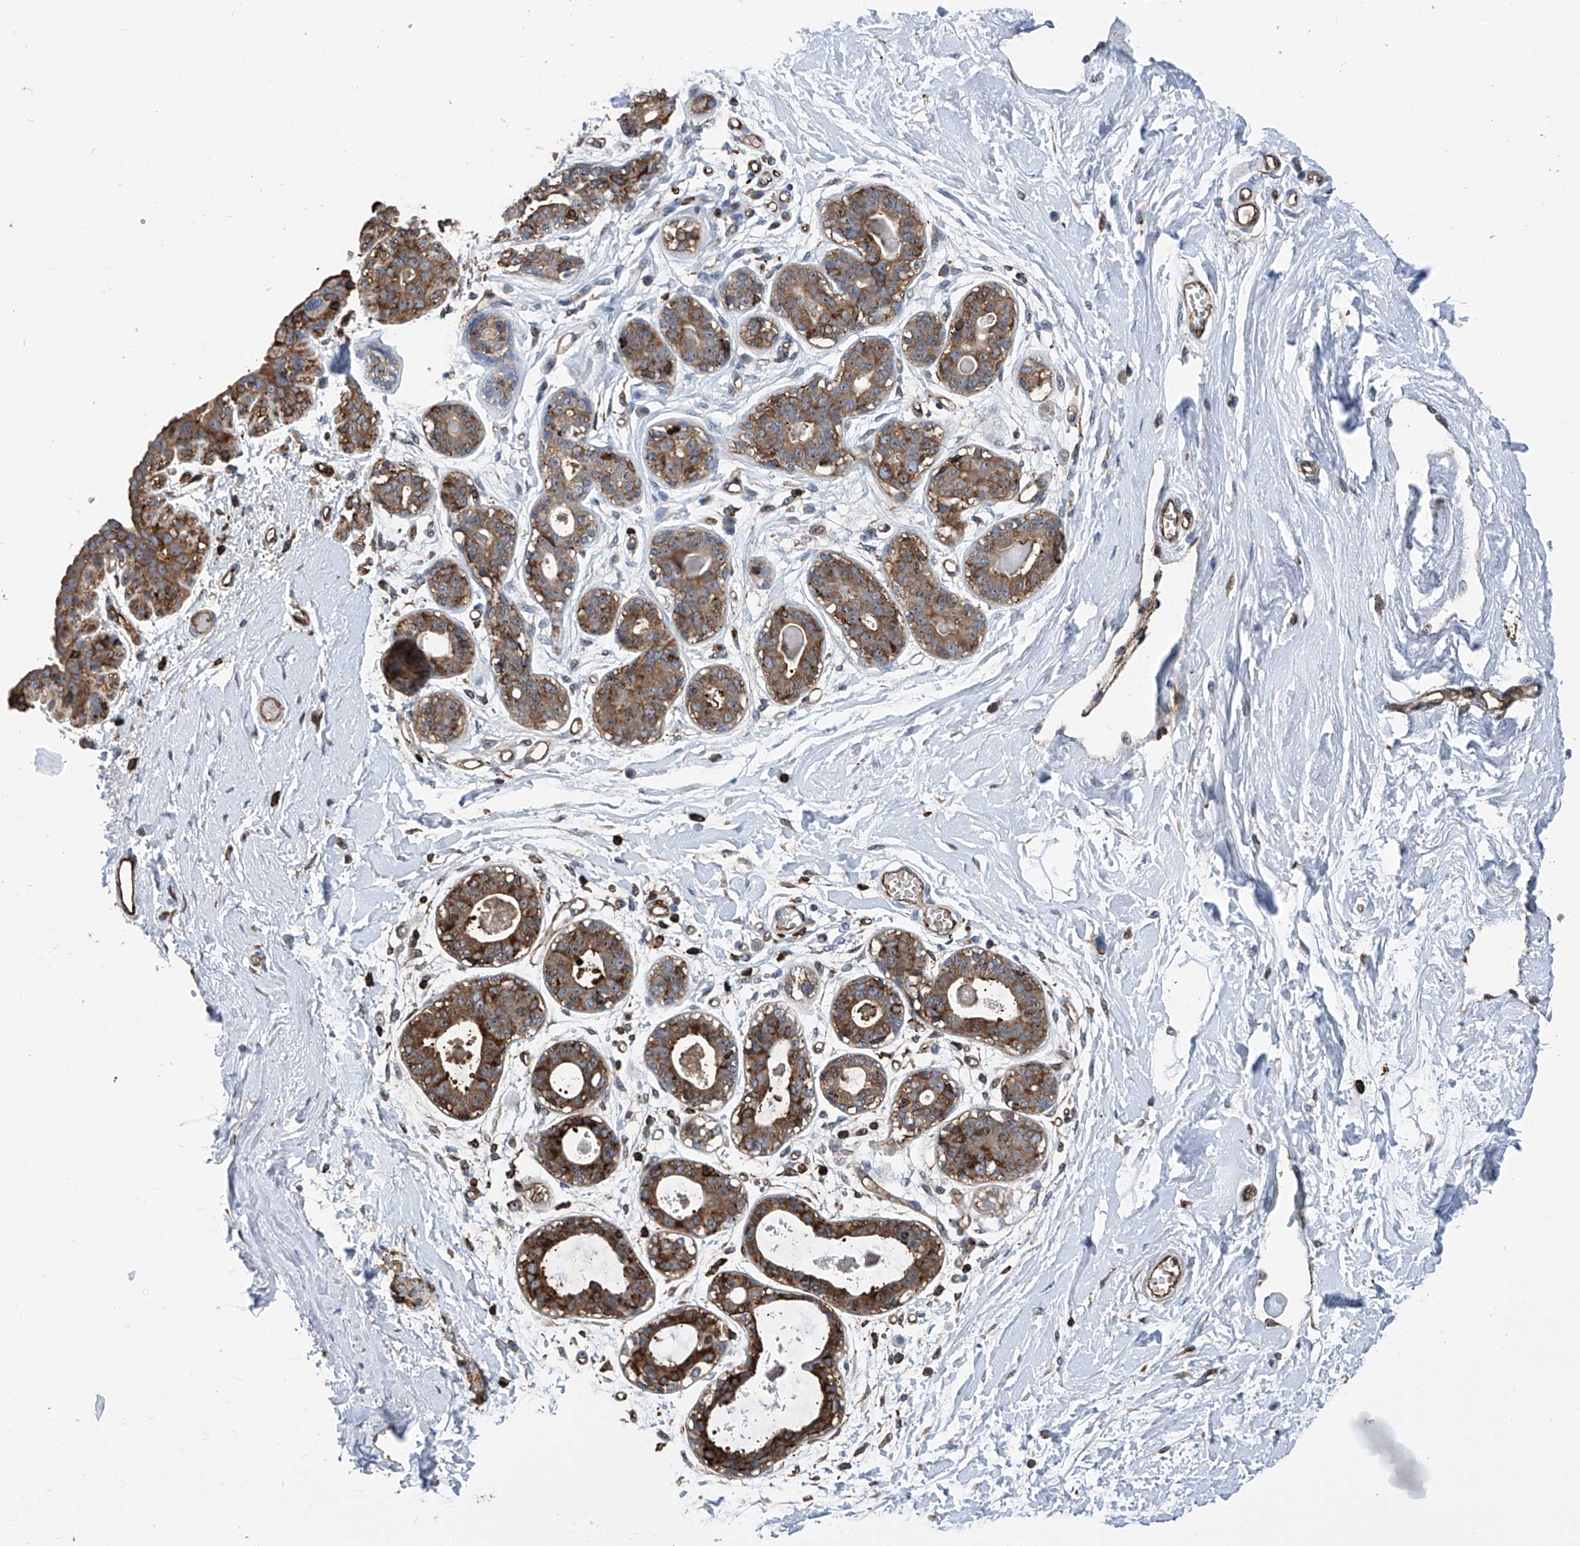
{"staining": {"intensity": "negative", "quantity": "none", "location": "none"}, "tissue": "breast", "cell_type": "Adipocytes", "image_type": "normal", "snomed": [{"axis": "morphology", "description": "Normal tissue, NOS"}, {"axis": "topography", "description": "Breast"}], "caption": "IHC micrograph of benign human breast stained for a protein (brown), which demonstrates no staining in adipocytes.", "gene": "ZNF484", "patient": {"sex": "female", "age": 45}}